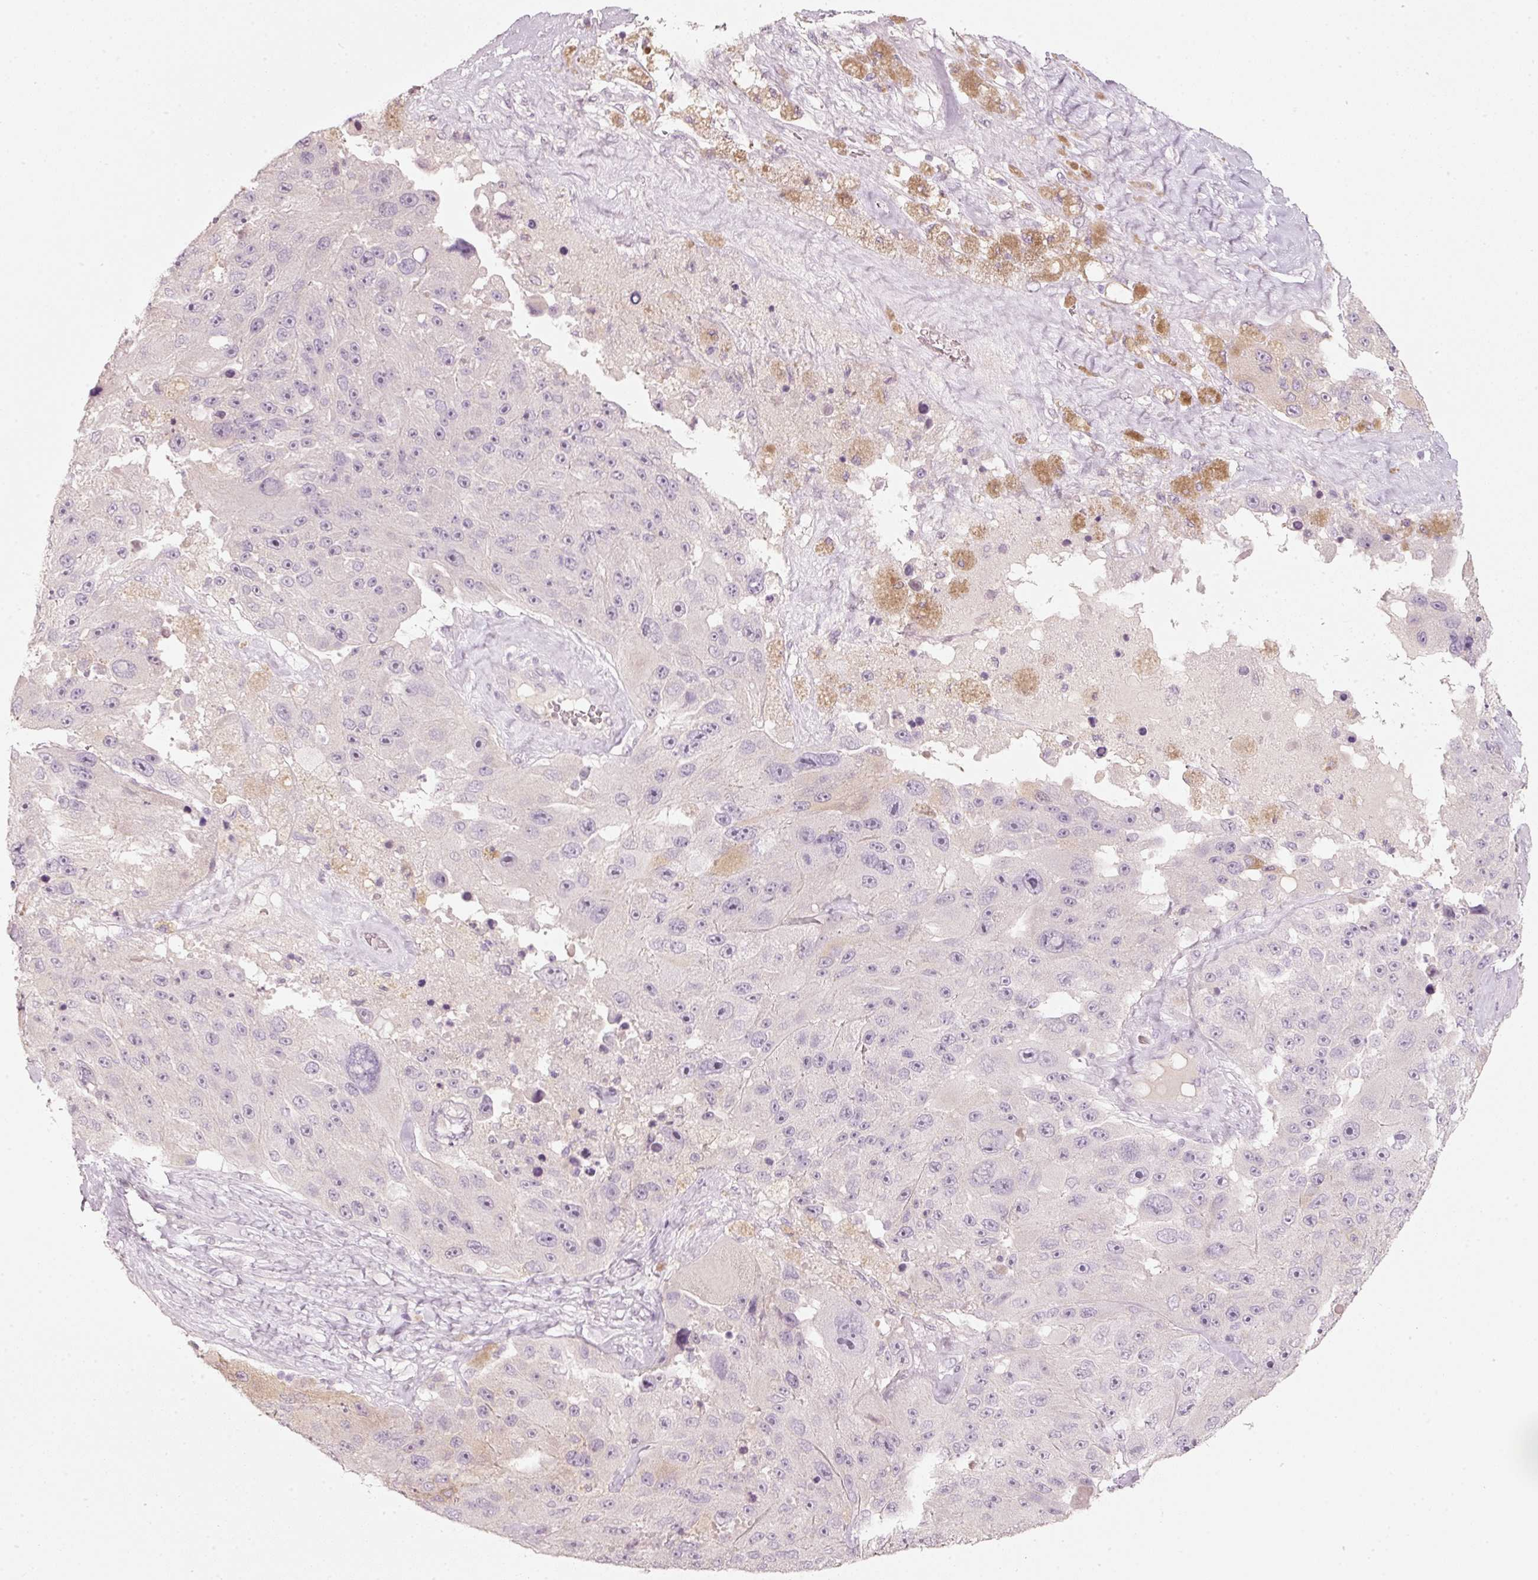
{"staining": {"intensity": "negative", "quantity": "none", "location": "none"}, "tissue": "melanoma", "cell_type": "Tumor cells", "image_type": "cancer", "snomed": [{"axis": "morphology", "description": "Malignant melanoma, Metastatic site"}, {"axis": "topography", "description": "Lymph node"}], "caption": "This micrograph is of malignant melanoma (metastatic site) stained with immunohistochemistry to label a protein in brown with the nuclei are counter-stained blue. There is no positivity in tumor cells. Nuclei are stained in blue.", "gene": "STEAP1", "patient": {"sex": "male", "age": 62}}